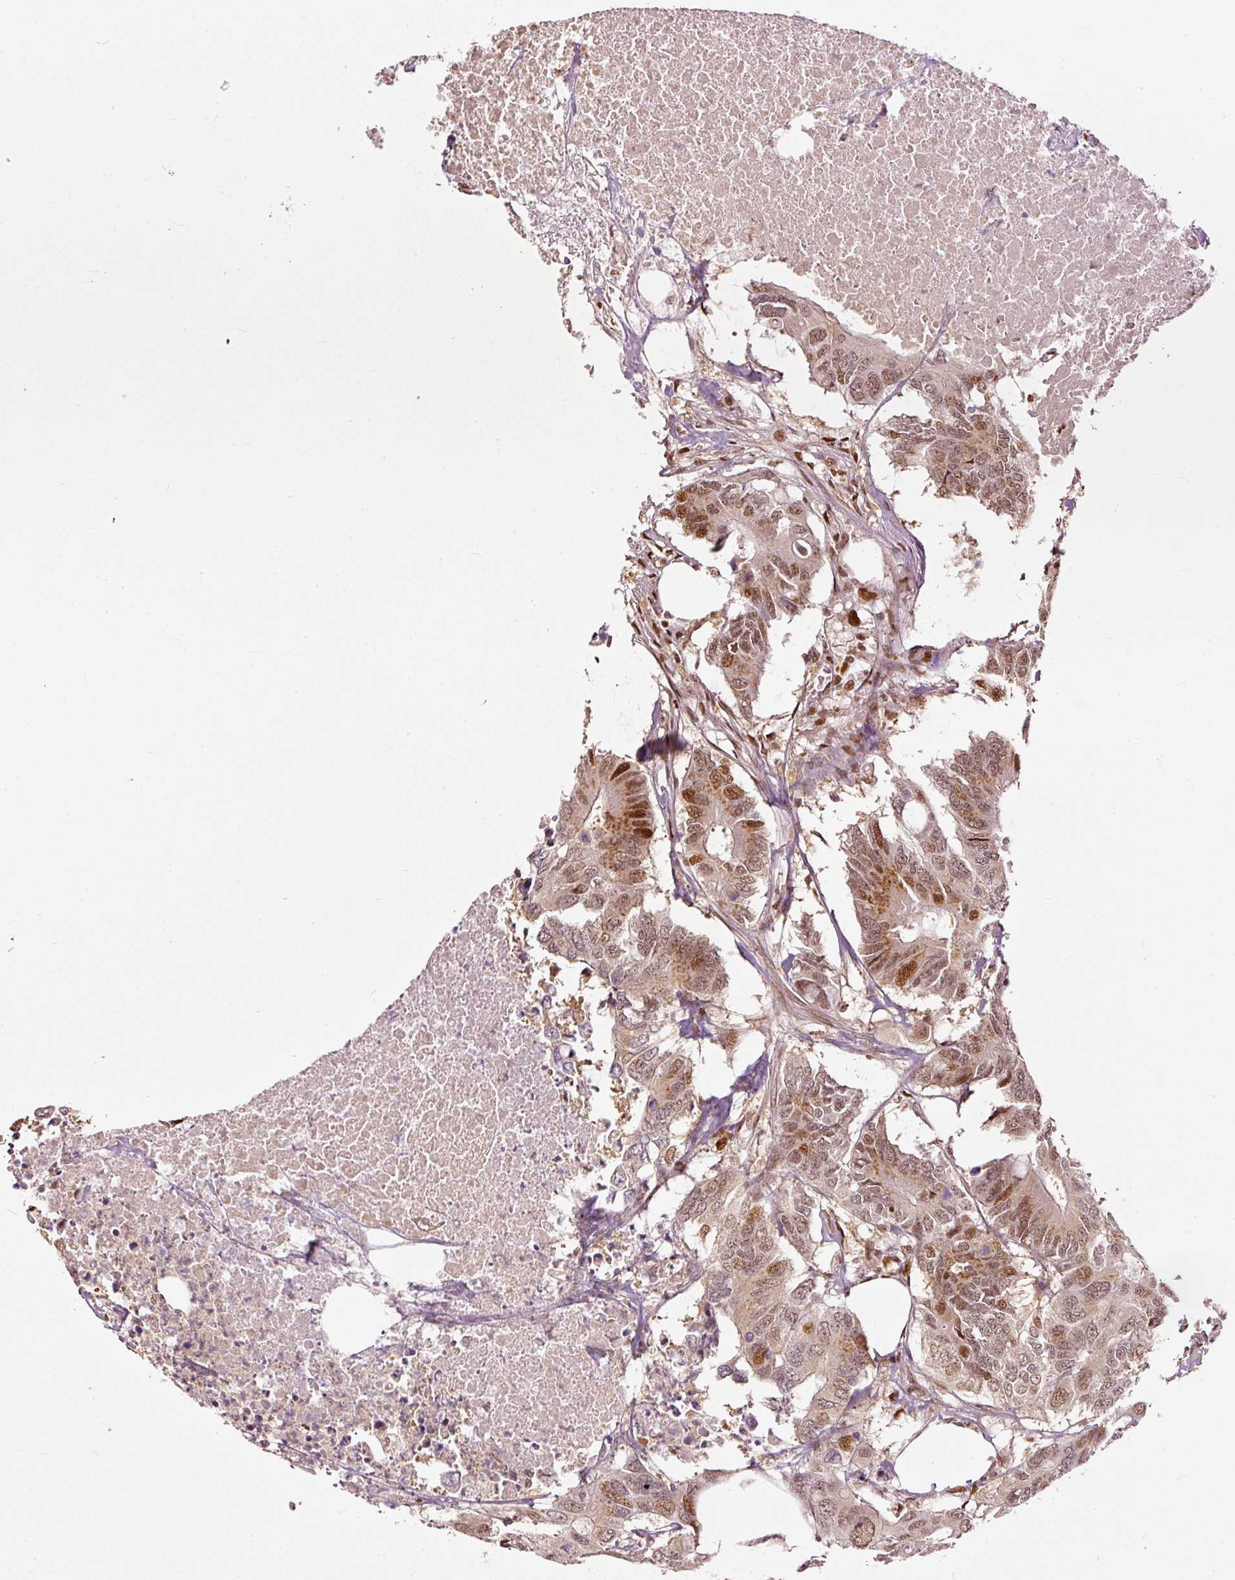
{"staining": {"intensity": "moderate", "quantity": ">75%", "location": "nuclear"}, "tissue": "colorectal cancer", "cell_type": "Tumor cells", "image_type": "cancer", "snomed": [{"axis": "morphology", "description": "Adenocarcinoma, NOS"}, {"axis": "topography", "description": "Colon"}], "caption": "Protein analysis of colorectal adenocarcinoma tissue reveals moderate nuclear expression in about >75% of tumor cells. The protein of interest is stained brown, and the nuclei are stained in blue (DAB (3,3'-diaminobenzidine) IHC with brightfield microscopy, high magnification).", "gene": "ZNF778", "patient": {"sex": "male", "age": 71}}